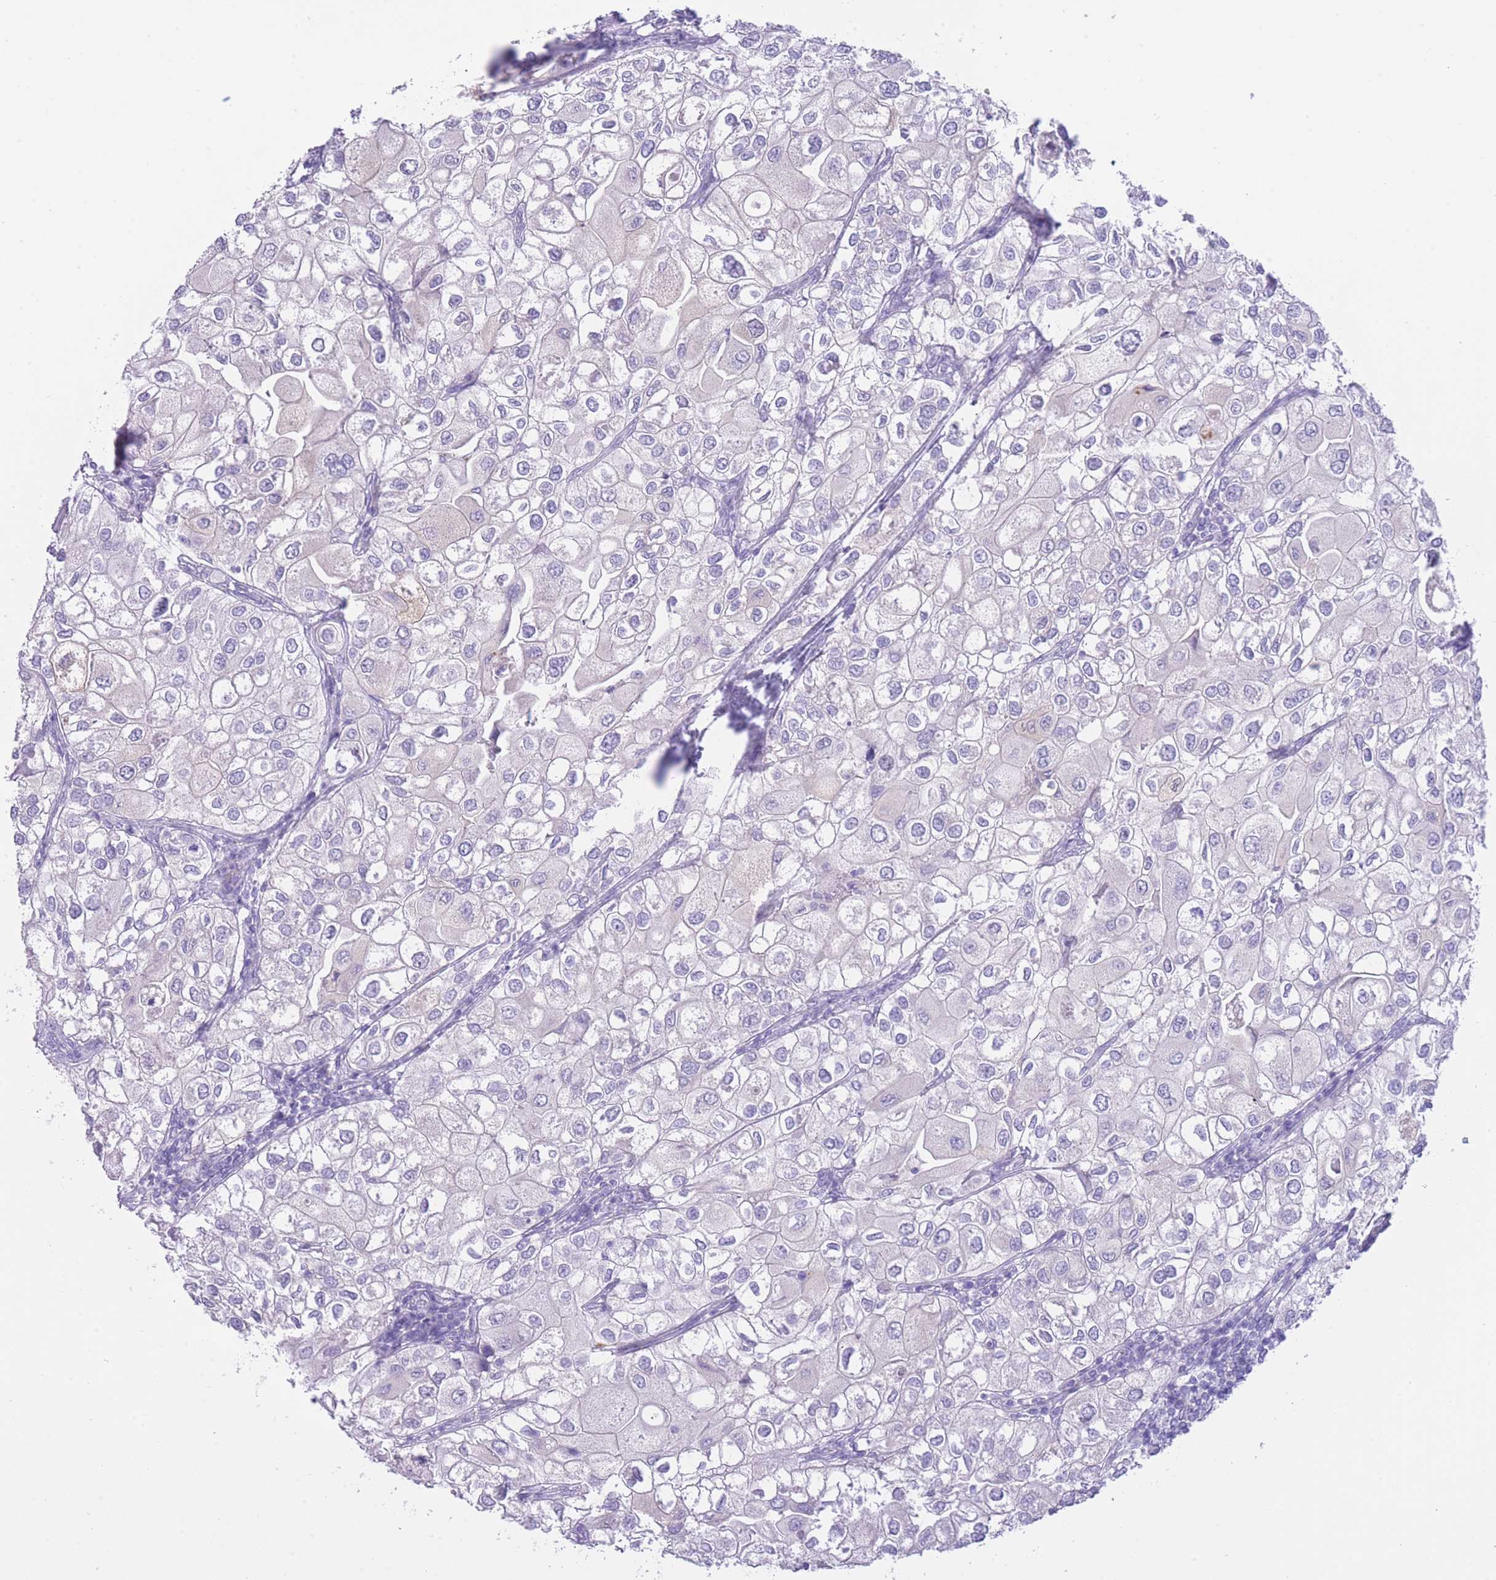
{"staining": {"intensity": "negative", "quantity": "none", "location": "none"}, "tissue": "urothelial cancer", "cell_type": "Tumor cells", "image_type": "cancer", "snomed": [{"axis": "morphology", "description": "Urothelial carcinoma, High grade"}, {"axis": "topography", "description": "Urinary bladder"}], "caption": "There is no significant expression in tumor cells of urothelial carcinoma (high-grade).", "gene": "ZNF212", "patient": {"sex": "male", "age": 64}}